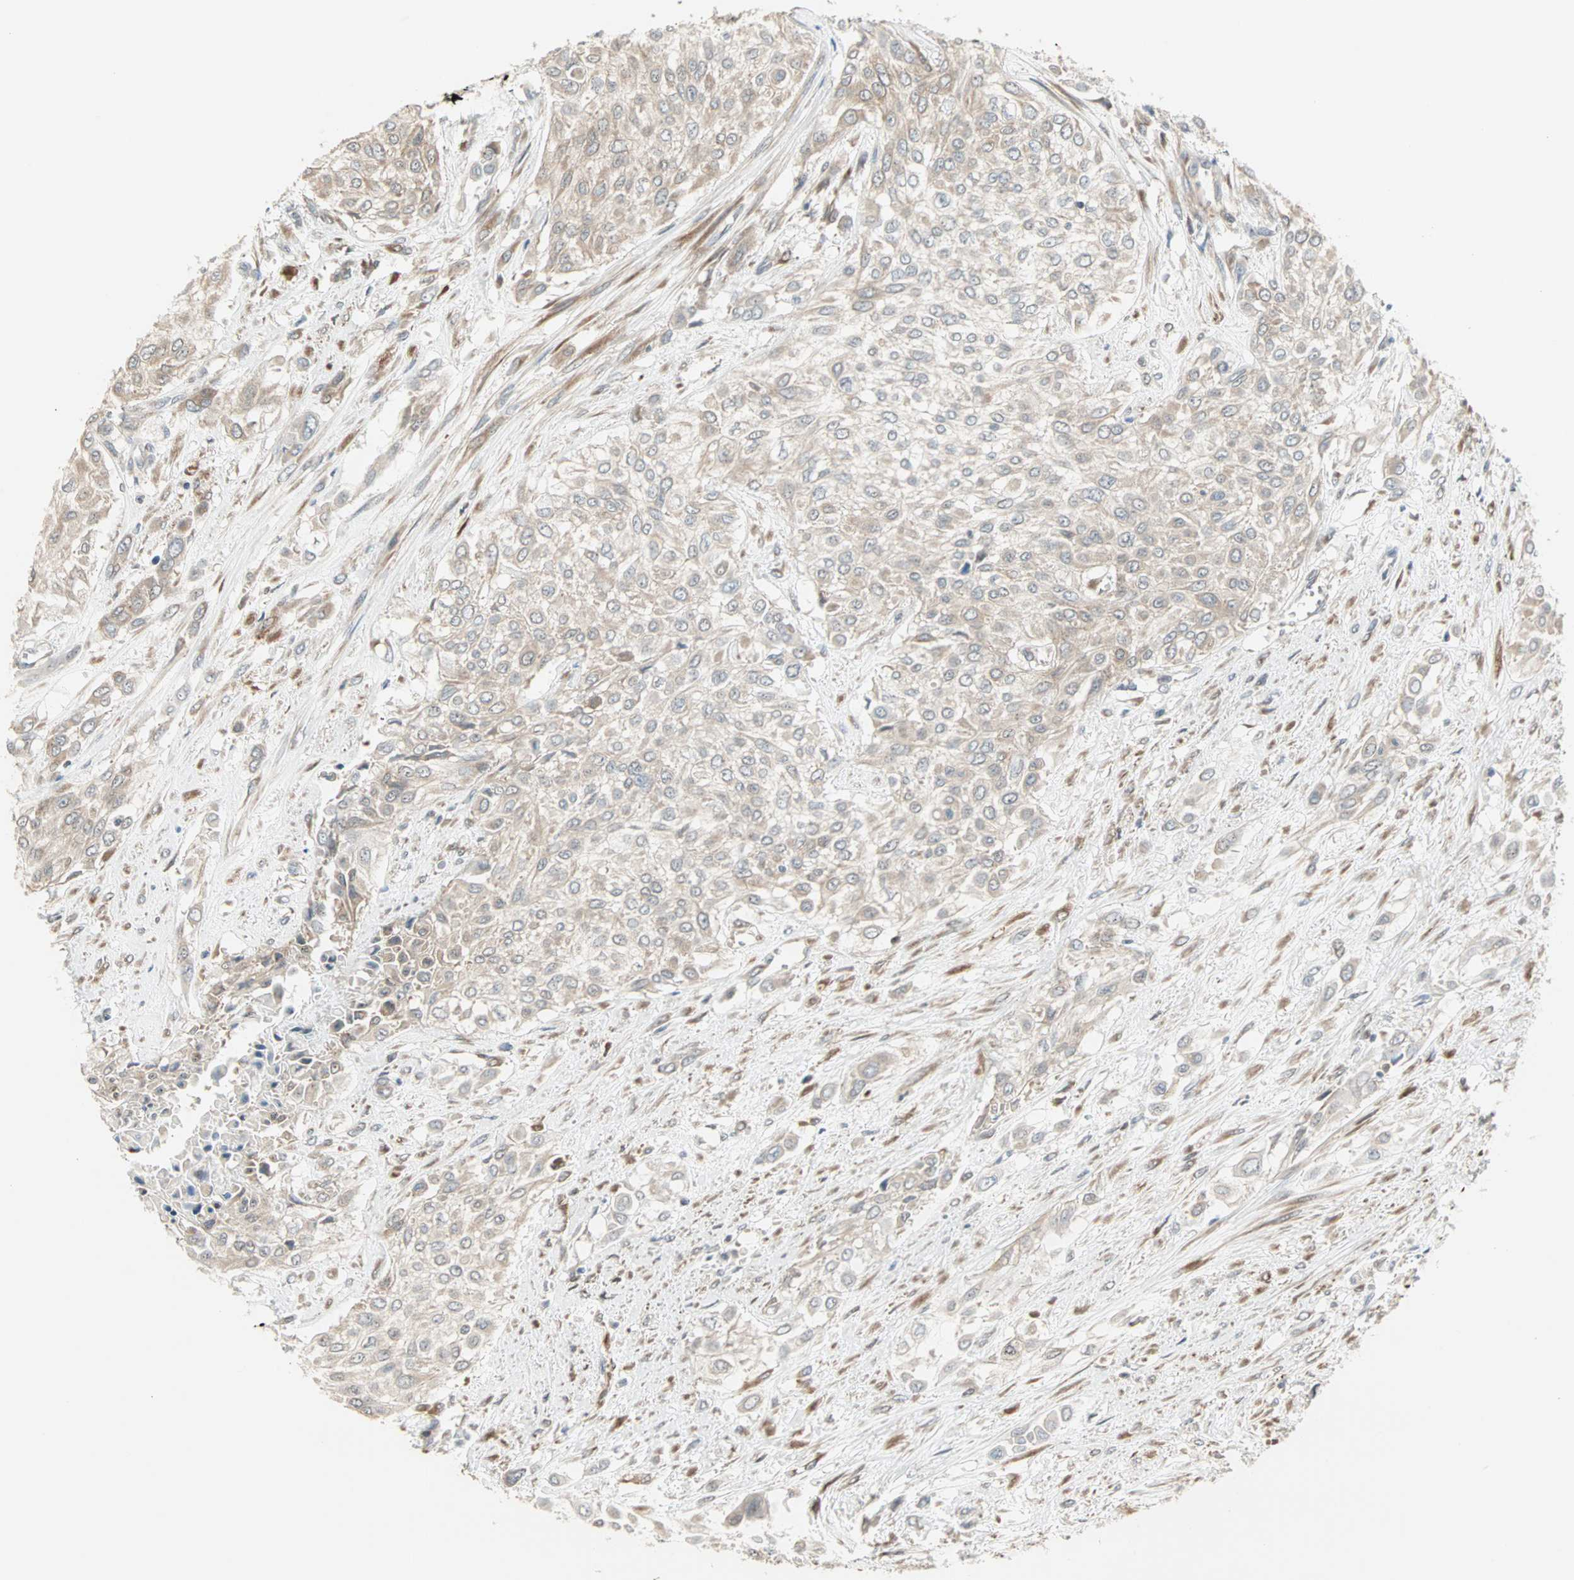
{"staining": {"intensity": "weak", "quantity": ">75%", "location": "cytoplasmic/membranous"}, "tissue": "urothelial cancer", "cell_type": "Tumor cells", "image_type": "cancer", "snomed": [{"axis": "morphology", "description": "Urothelial carcinoma, High grade"}, {"axis": "topography", "description": "Urinary bladder"}], "caption": "DAB (3,3'-diaminobenzidine) immunohistochemical staining of urothelial carcinoma (high-grade) exhibits weak cytoplasmic/membranous protein expression in approximately >75% of tumor cells. The staining was performed using DAB (3,3'-diaminobenzidine) to visualize the protein expression in brown, while the nuclei were stained in blue with hematoxylin (Magnification: 20x).", "gene": "SAR1A", "patient": {"sex": "male", "age": 57}}